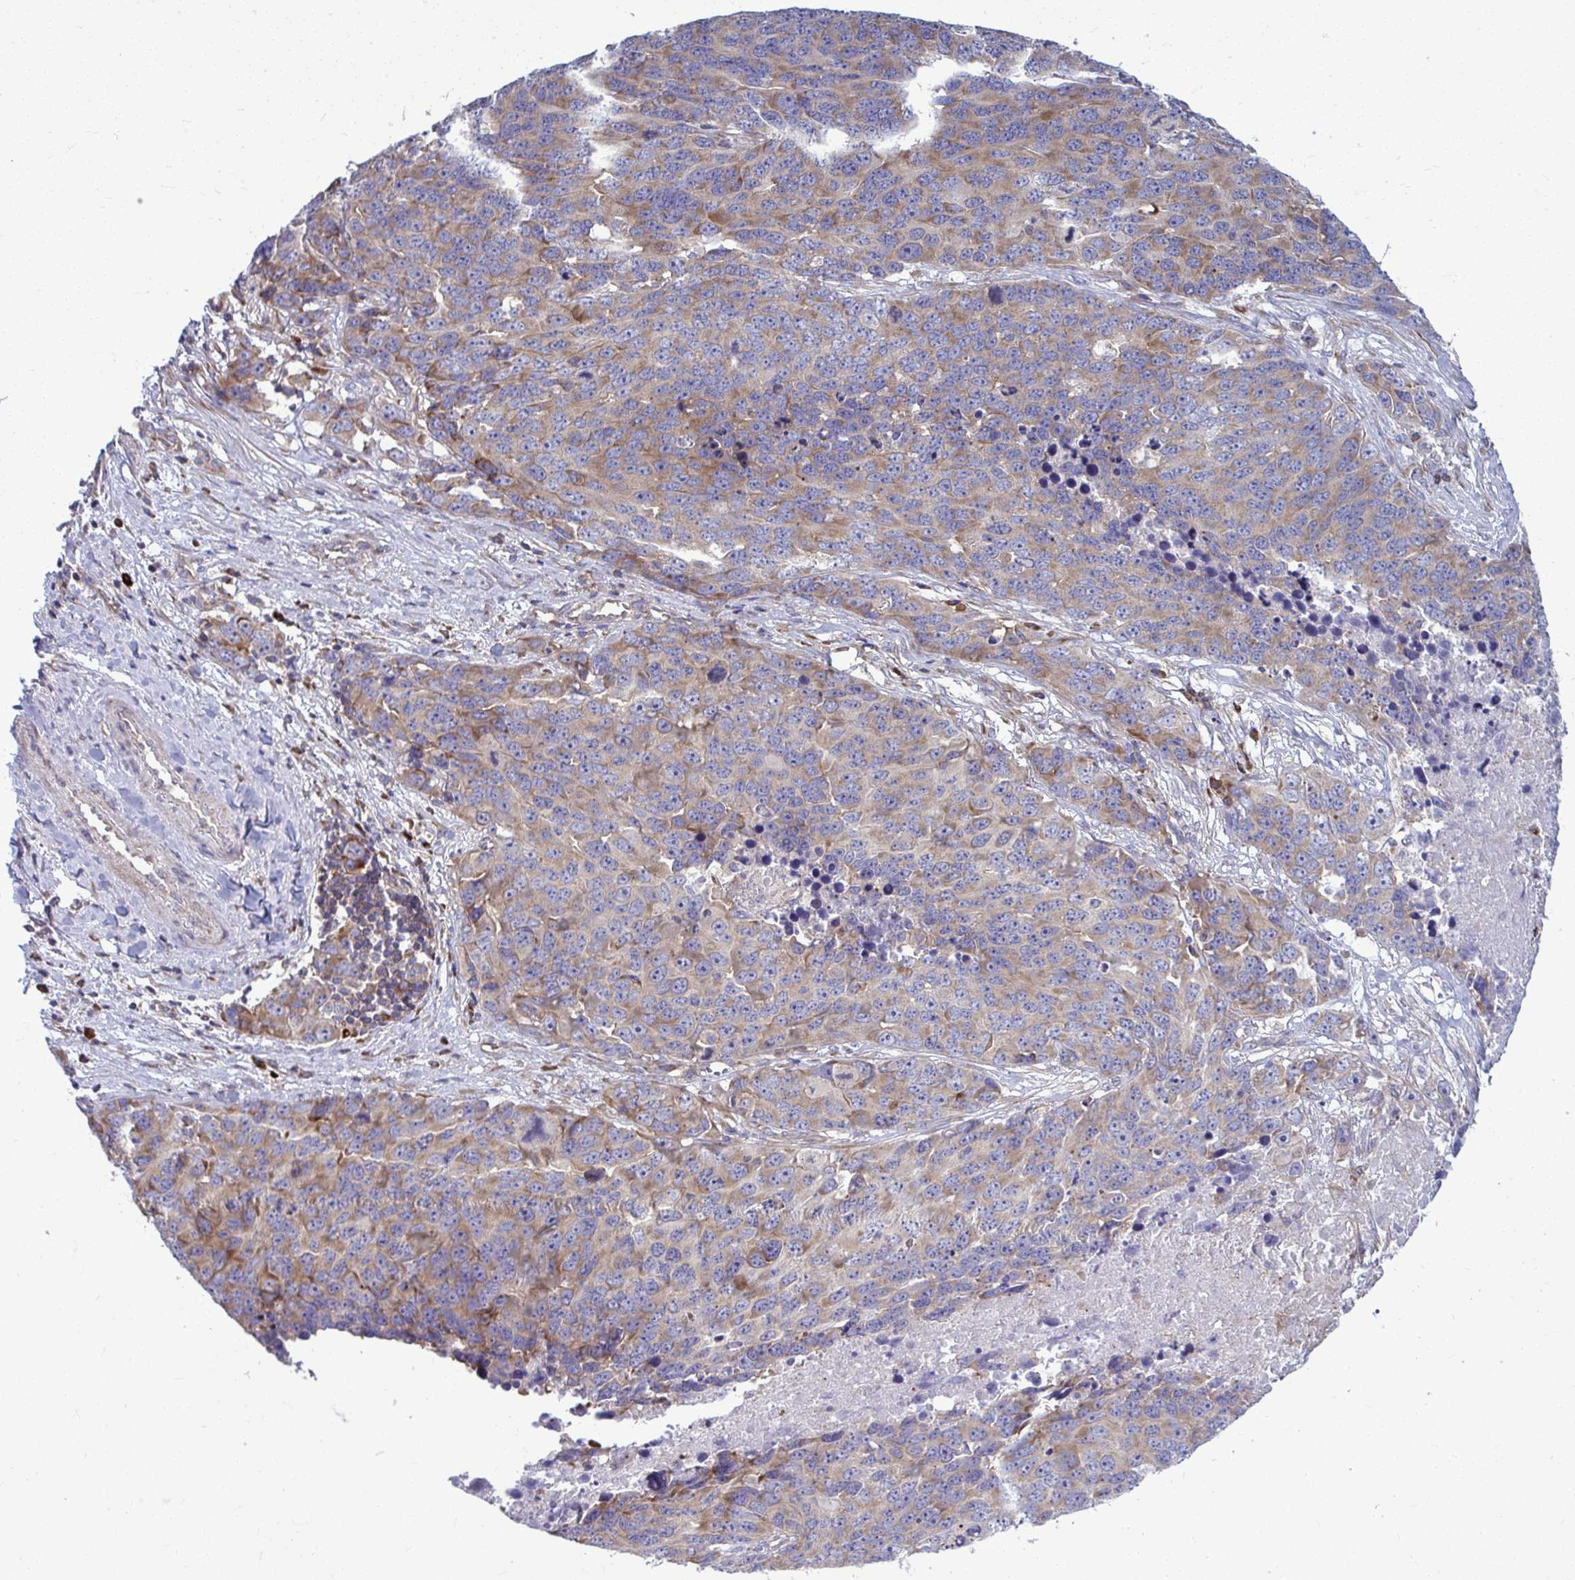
{"staining": {"intensity": "moderate", "quantity": ">75%", "location": "cytoplasmic/membranous"}, "tissue": "ovarian cancer", "cell_type": "Tumor cells", "image_type": "cancer", "snomed": [{"axis": "morphology", "description": "Cystadenocarcinoma, serous, NOS"}, {"axis": "topography", "description": "Ovary"}], "caption": "High-power microscopy captured an immunohistochemistry (IHC) image of ovarian cancer (serous cystadenocarcinoma), revealing moderate cytoplasmic/membranous expression in approximately >75% of tumor cells.", "gene": "GFPT2", "patient": {"sex": "female", "age": 76}}